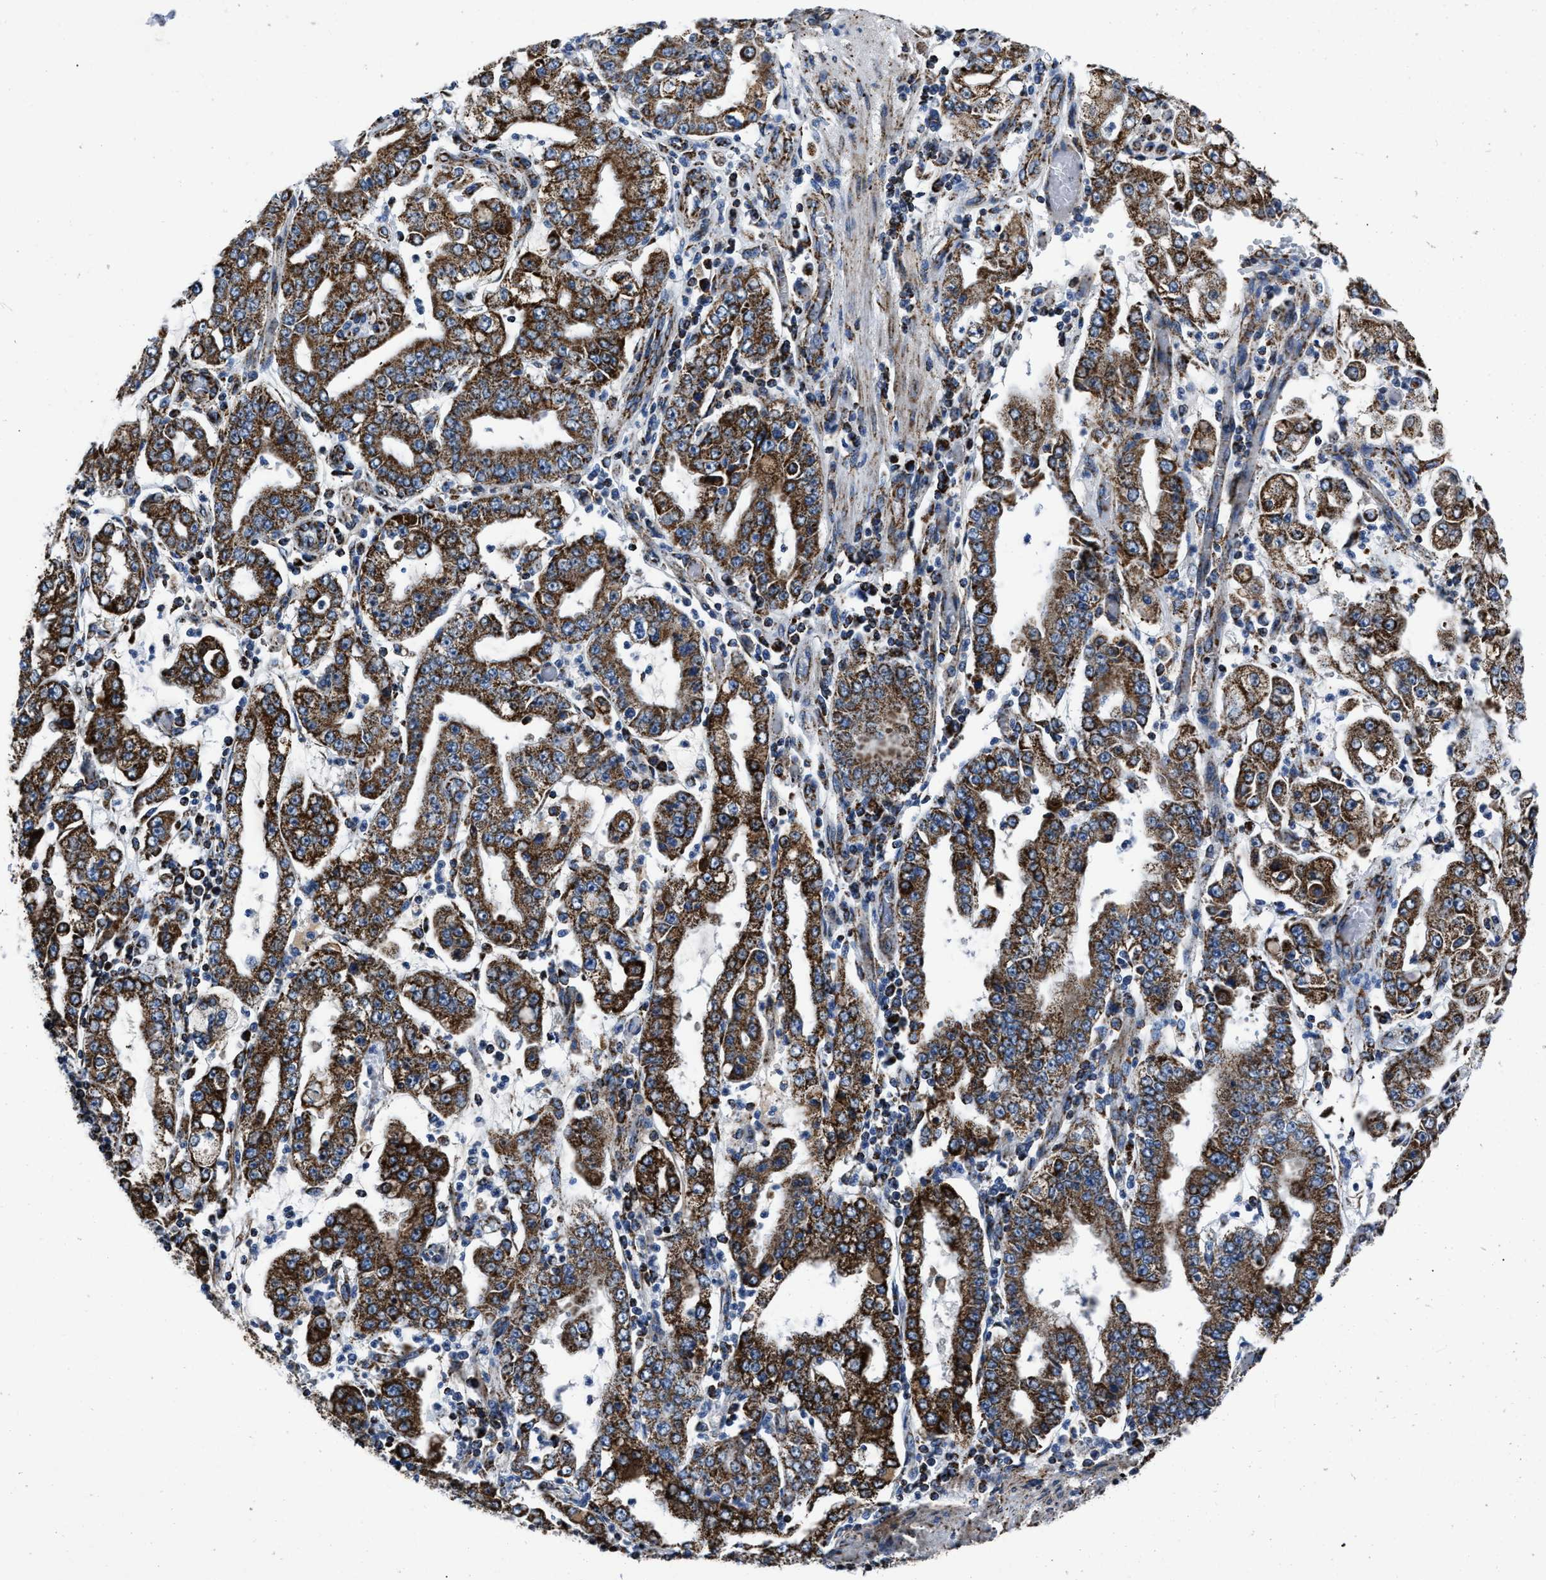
{"staining": {"intensity": "strong", "quantity": ">75%", "location": "cytoplasmic/membranous"}, "tissue": "stomach cancer", "cell_type": "Tumor cells", "image_type": "cancer", "snomed": [{"axis": "morphology", "description": "Adenocarcinoma, NOS"}, {"axis": "topography", "description": "Stomach"}], "caption": "Adenocarcinoma (stomach) stained with a brown dye reveals strong cytoplasmic/membranous positive positivity in approximately >75% of tumor cells.", "gene": "NSD3", "patient": {"sex": "male", "age": 76}}